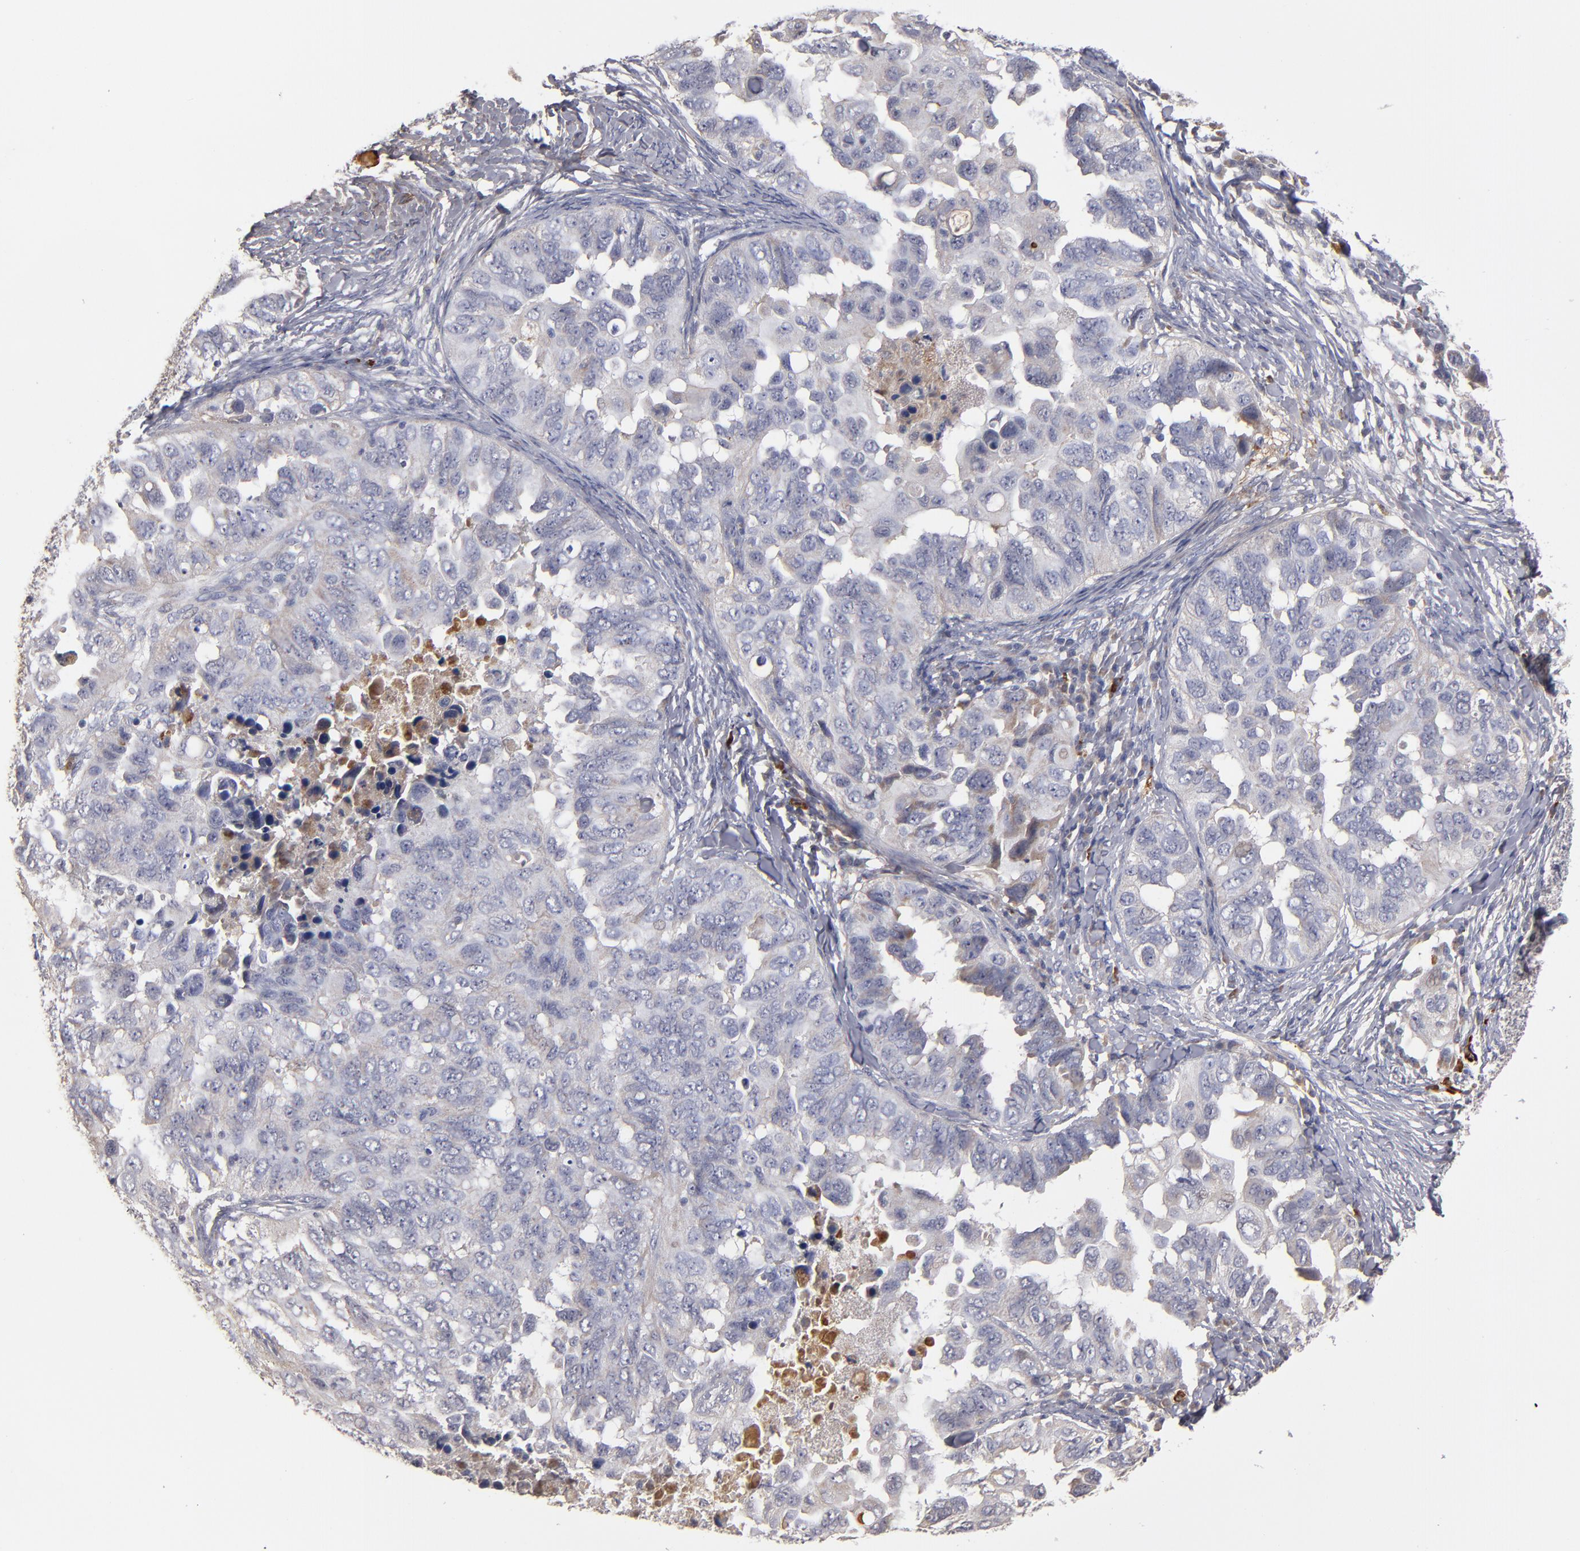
{"staining": {"intensity": "weak", "quantity": "<25%", "location": "nuclear"}, "tissue": "ovarian cancer", "cell_type": "Tumor cells", "image_type": "cancer", "snomed": [{"axis": "morphology", "description": "Cystadenocarcinoma, serous, NOS"}, {"axis": "topography", "description": "Ovary"}], "caption": "IHC micrograph of neoplastic tissue: serous cystadenocarcinoma (ovarian) stained with DAB (3,3'-diaminobenzidine) reveals no significant protein staining in tumor cells. The staining is performed using DAB (3,3'-diaminobenzidine) brown chromogen with nuclei counter-stained in using hematoxylin.", "gene": "EXD2", "patient": {"sex": "female", "age": 82}}